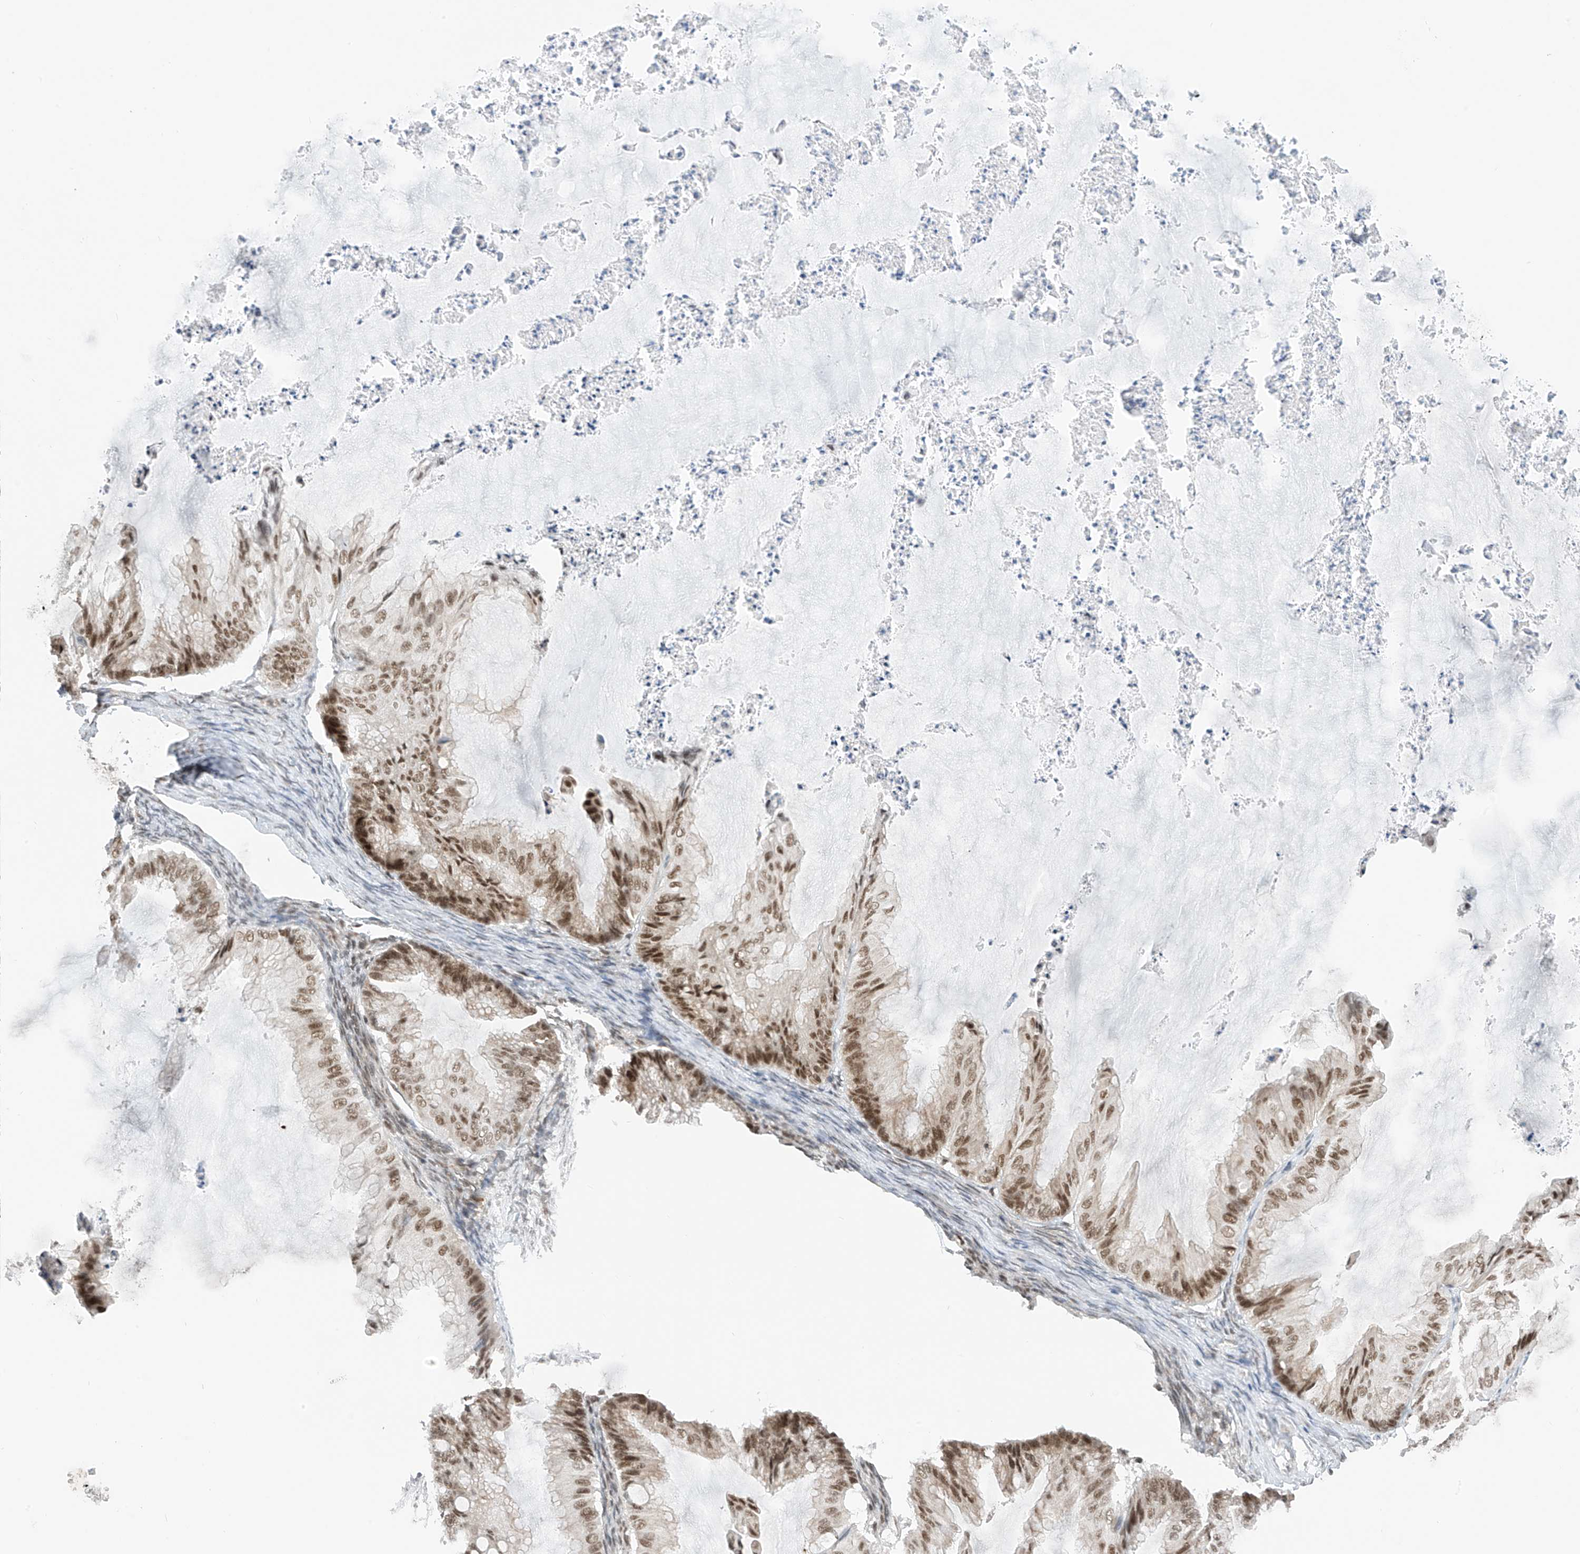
{"staining": {"intensity": "moderate", "quantity": ">75%", "location": "nuclear"}, "tissue": "ovarian cancer", "cell_type": "Tumor cells", "image_type": "cancer", "snomed": [{"axis": "morphology", "description": "Cystadenocarcinoma, mucinous, NOS"}, {"axis": "topography", "description": "Ovary"}], "caption": "Human ovarian cancer stained with a protein marker displays moderate staining in tumor cells.", "gene": "AURKAIP1", "patient": {"sex": "female", "age": 71}}